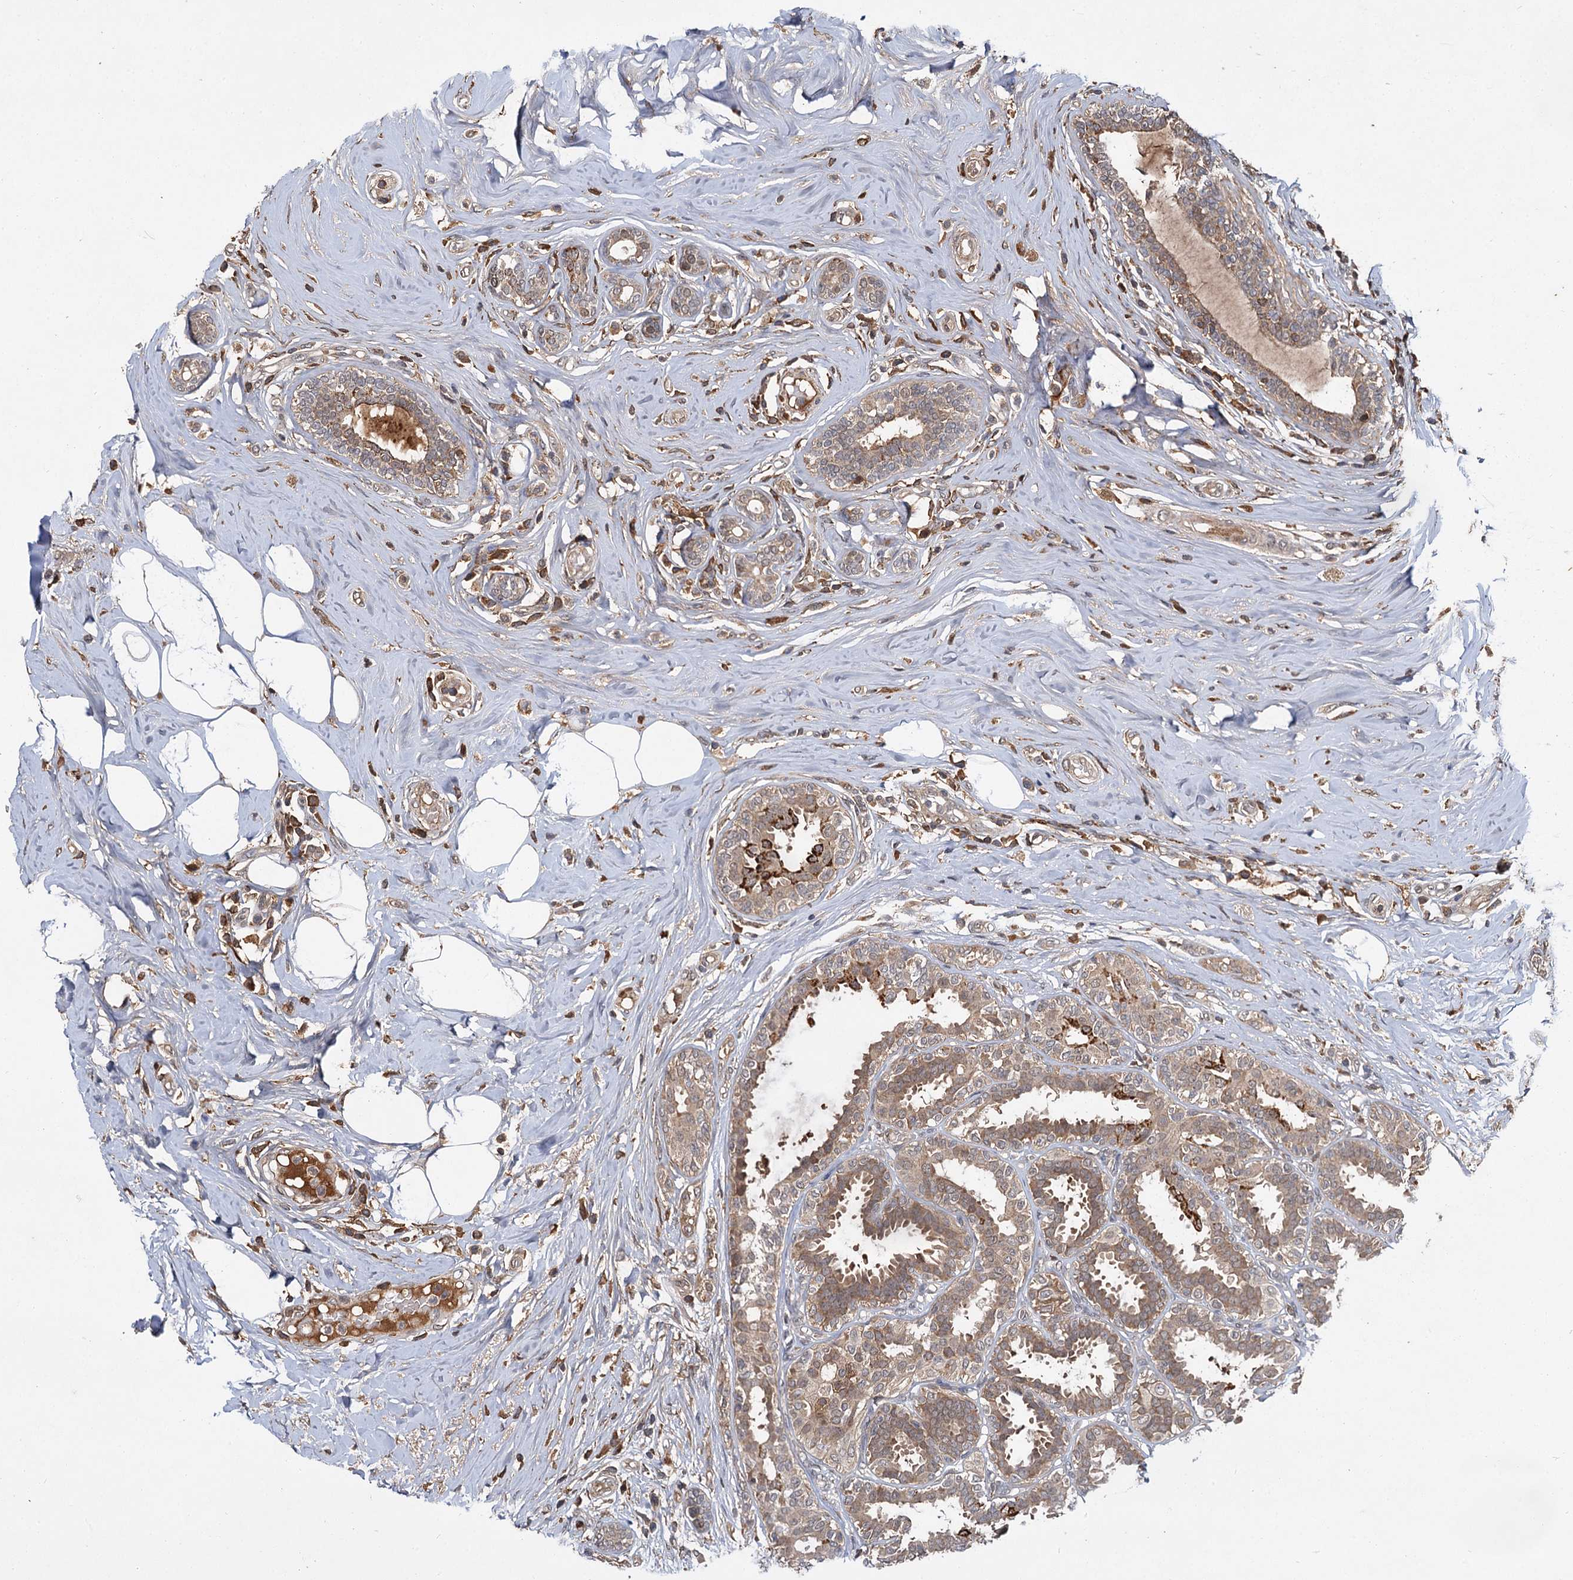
{"staining": {"intensity": "moderate", "quantity": "25%-75%", "location": "cytoplasmic/membranous"}, "tissue": "breast cancer", "cell_type": "Tumor cells", "image_type": "cancer", "snomed": [{"axis": "morphology", "description": "Lobular carcinoma"}, {"axis": "topography", "description": "Breast"}], "caption": "Protein expression analysis of human lobular carcinoma (breast) reveals moderate cytoplasmic/membranous positivity in about 25%-75% of tumor cells. (Stains: DAB in brown, nuclei in blue, Microscopy: brightfield microscopy at high magnification).", "gene": "MBD6", "patient": {"sex": "female", "age": 51}}